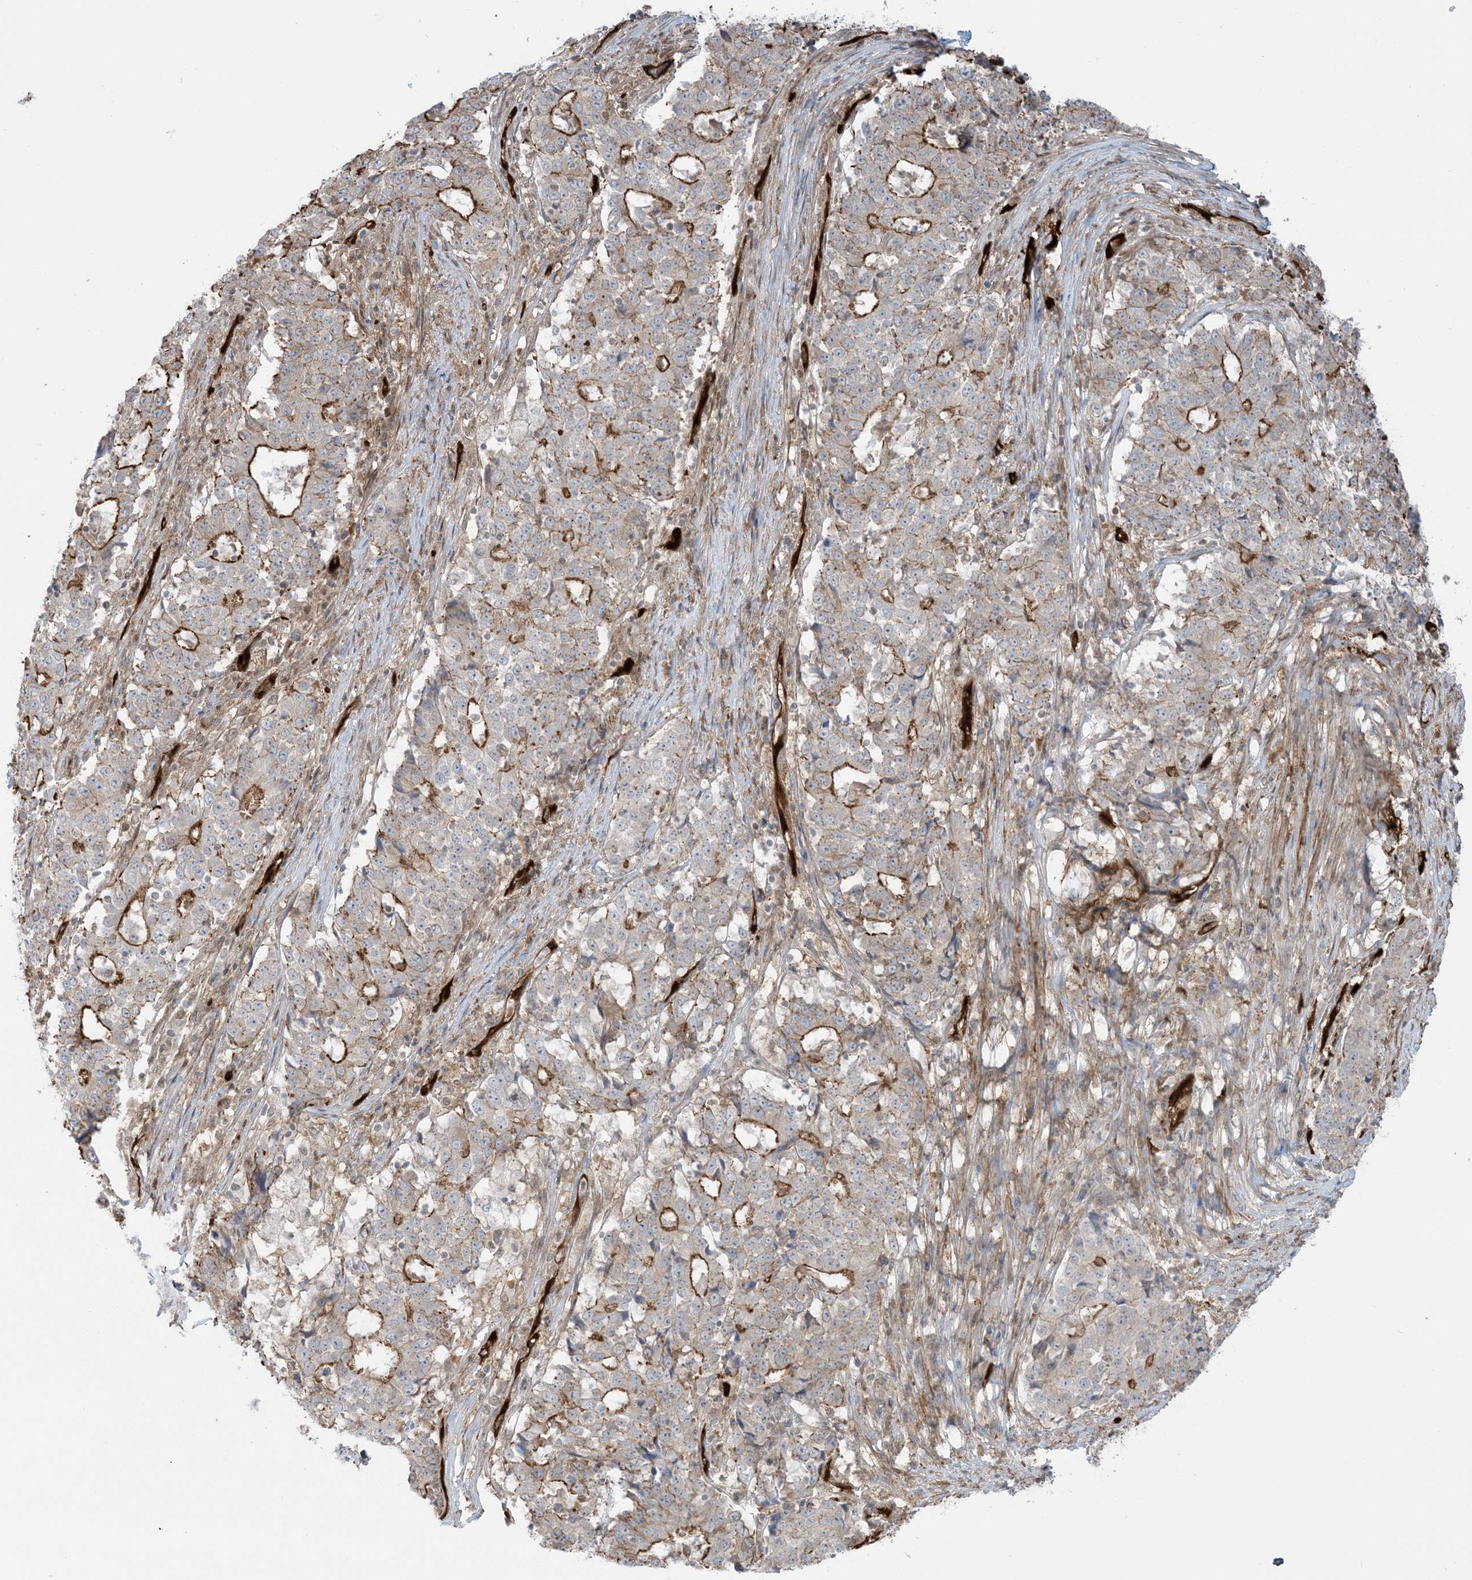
{"staining": {"intensity": "strong", "quantity": "25%-75%", "location": "cytoplasmic/membranous"}, "tissue": "stomach cancer", "cell_type": "Tumor cells", "image_type": "cancer", "snomed": [{"axis": "morphology", "description": "Adenocarcinoma, NOS"}, {"axis": "topography", "description": "Stomach"}], "caption": "IHC of human stomach cancer (adenocarcinoma) displays high levels of strong cytoplasmic/membranous staining in approximately 25%-75% of tumor cells.", "gene": "PPM1F", "patient": {"sex": "male", "age": 59}}